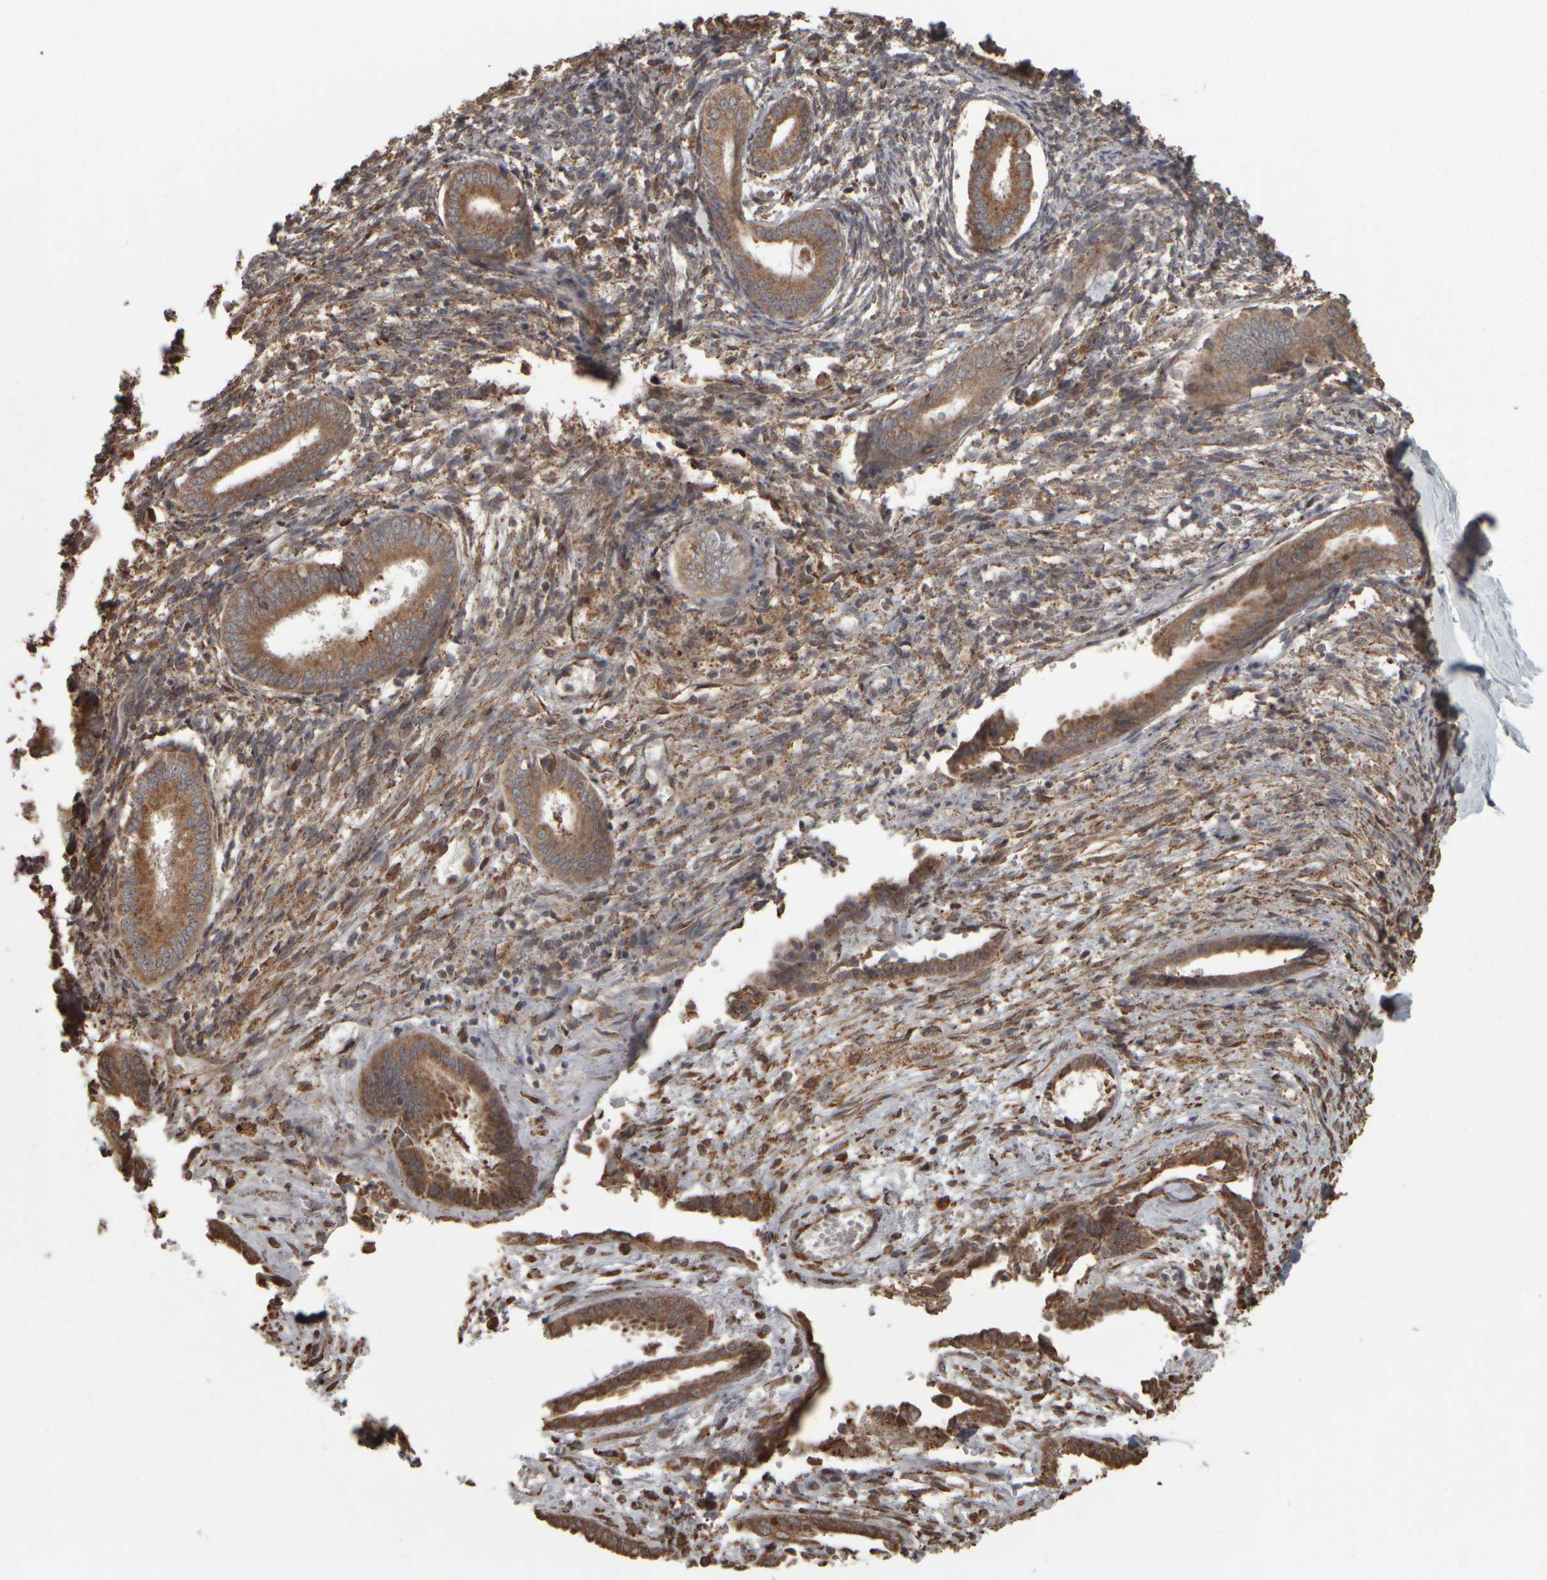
{"staining": {"intensity": "moderate", "quantity": ">75%", "location": "cytoplasmic/membranous"}, "tissue": "endometrium", "cell_type": "Cells in endometrial stroma", "image_type": "normal", "snomed": [{"axis": "morphology", "description": "Normal tissue, NOS"}, {"axis": "topography", "description": "Endometrium"}], "caption": "Immunohistochemical staining of normal human endometrium shows >75% levels of moderate cytoplasmic/membranous protein staining in approximately >75% of cells in endometrial stroma. Nuclei are stained in blue.", "gene": "AGBL3", "patient": {"sex": "female", "age": 56}}